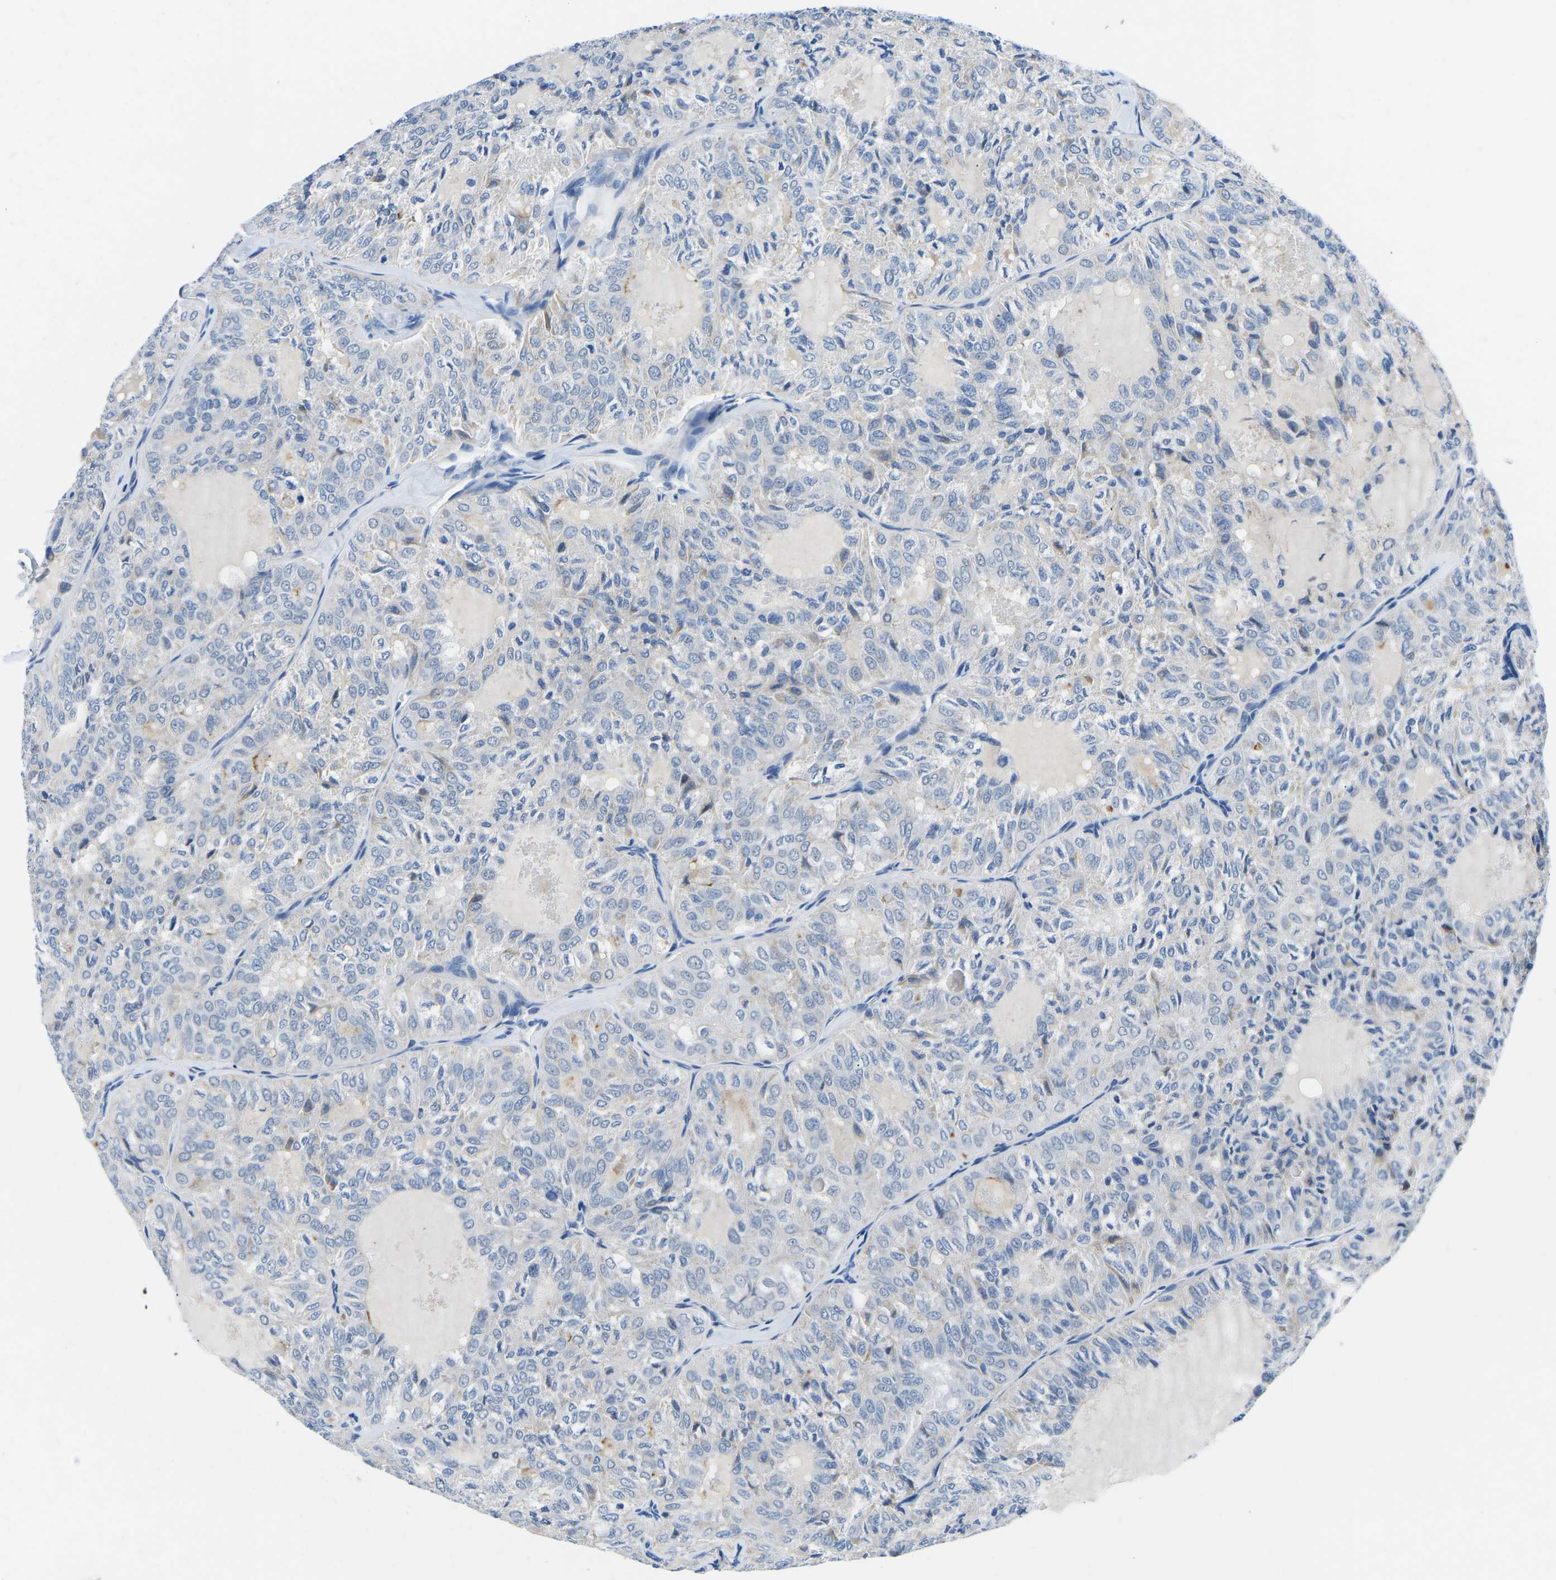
{"staining": {"intensity": "weak", "quantity": "<25%", "location": "cytoplasmic/membranous"}, "tissue": "thyroid cancer", "cell_type": "Tumor cells", "image_type": "cancer", "snomed": [{"axis": "morphology", "description": "Follicular adenoma carcinoma, NOS"}, {"axis": "topography", "description": "Thyroid gland"}], "caption": "A photomicrograph of human thyroid cancer is negative for staining in tumor cells. (Immunohistochemistry, brightfield microscopy, high magnification).", "gene": "TM6SF1", "patient": {"sex": "male", "age": 75}}